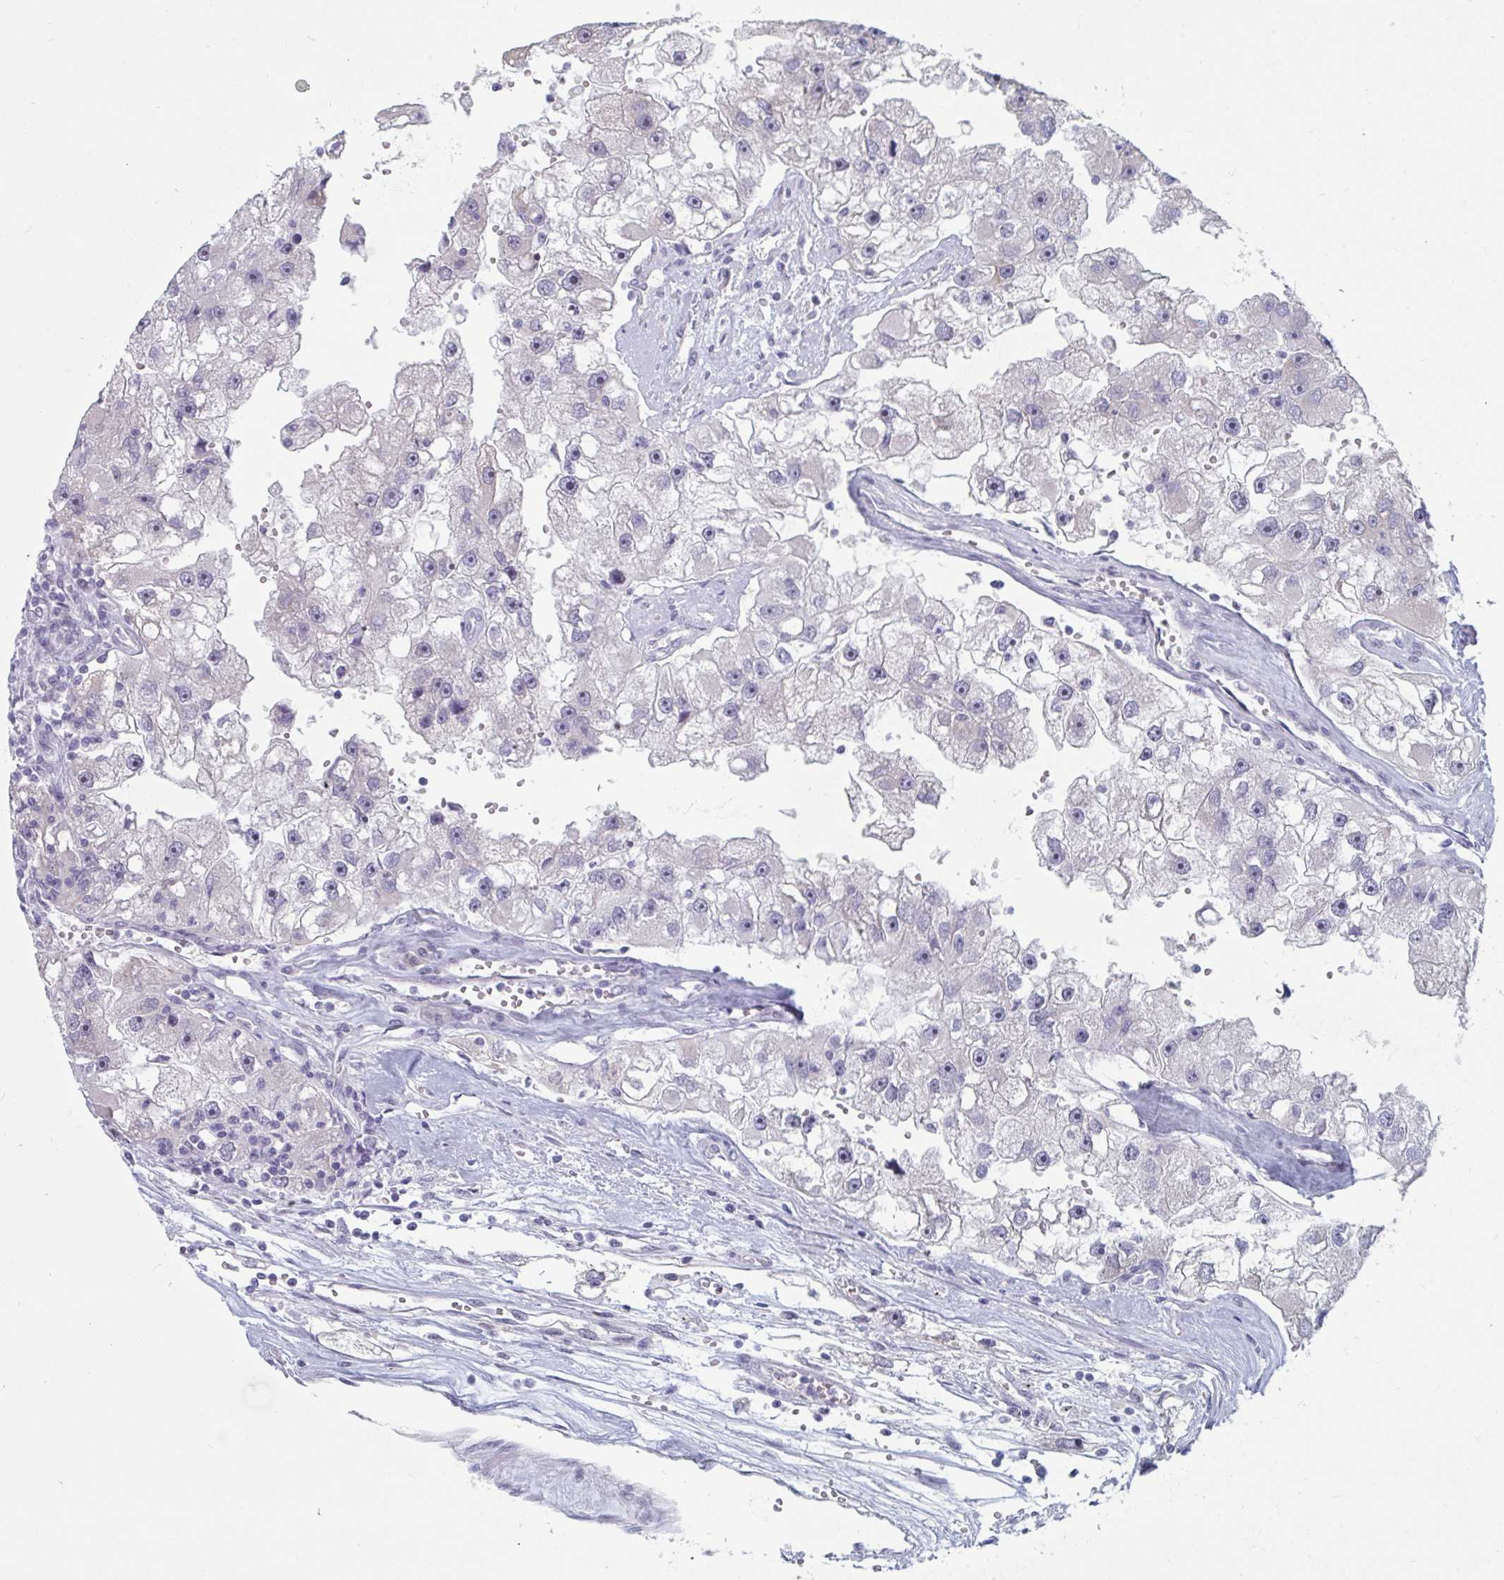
{"staining": {"intensity": "negative", "quantity": "none", "location": "none"}, "tissue": "renal cancer", "cell_type": "Tumor cells", "image_type": "cancer", "snomed": [{"axis": "morphology", "description": "Adenocarcinoma, NOS"}, {"axis": "topography", "description": "Kidney"}], "caption": "DAB (3,3'-diaminobenzidine) immunohistochemical staining of adenocarcinoma (renal) reveals no significant positivity in tumor cells.", "gene": "FOXA1", "patient": {"sex": "male", "age": 63}}